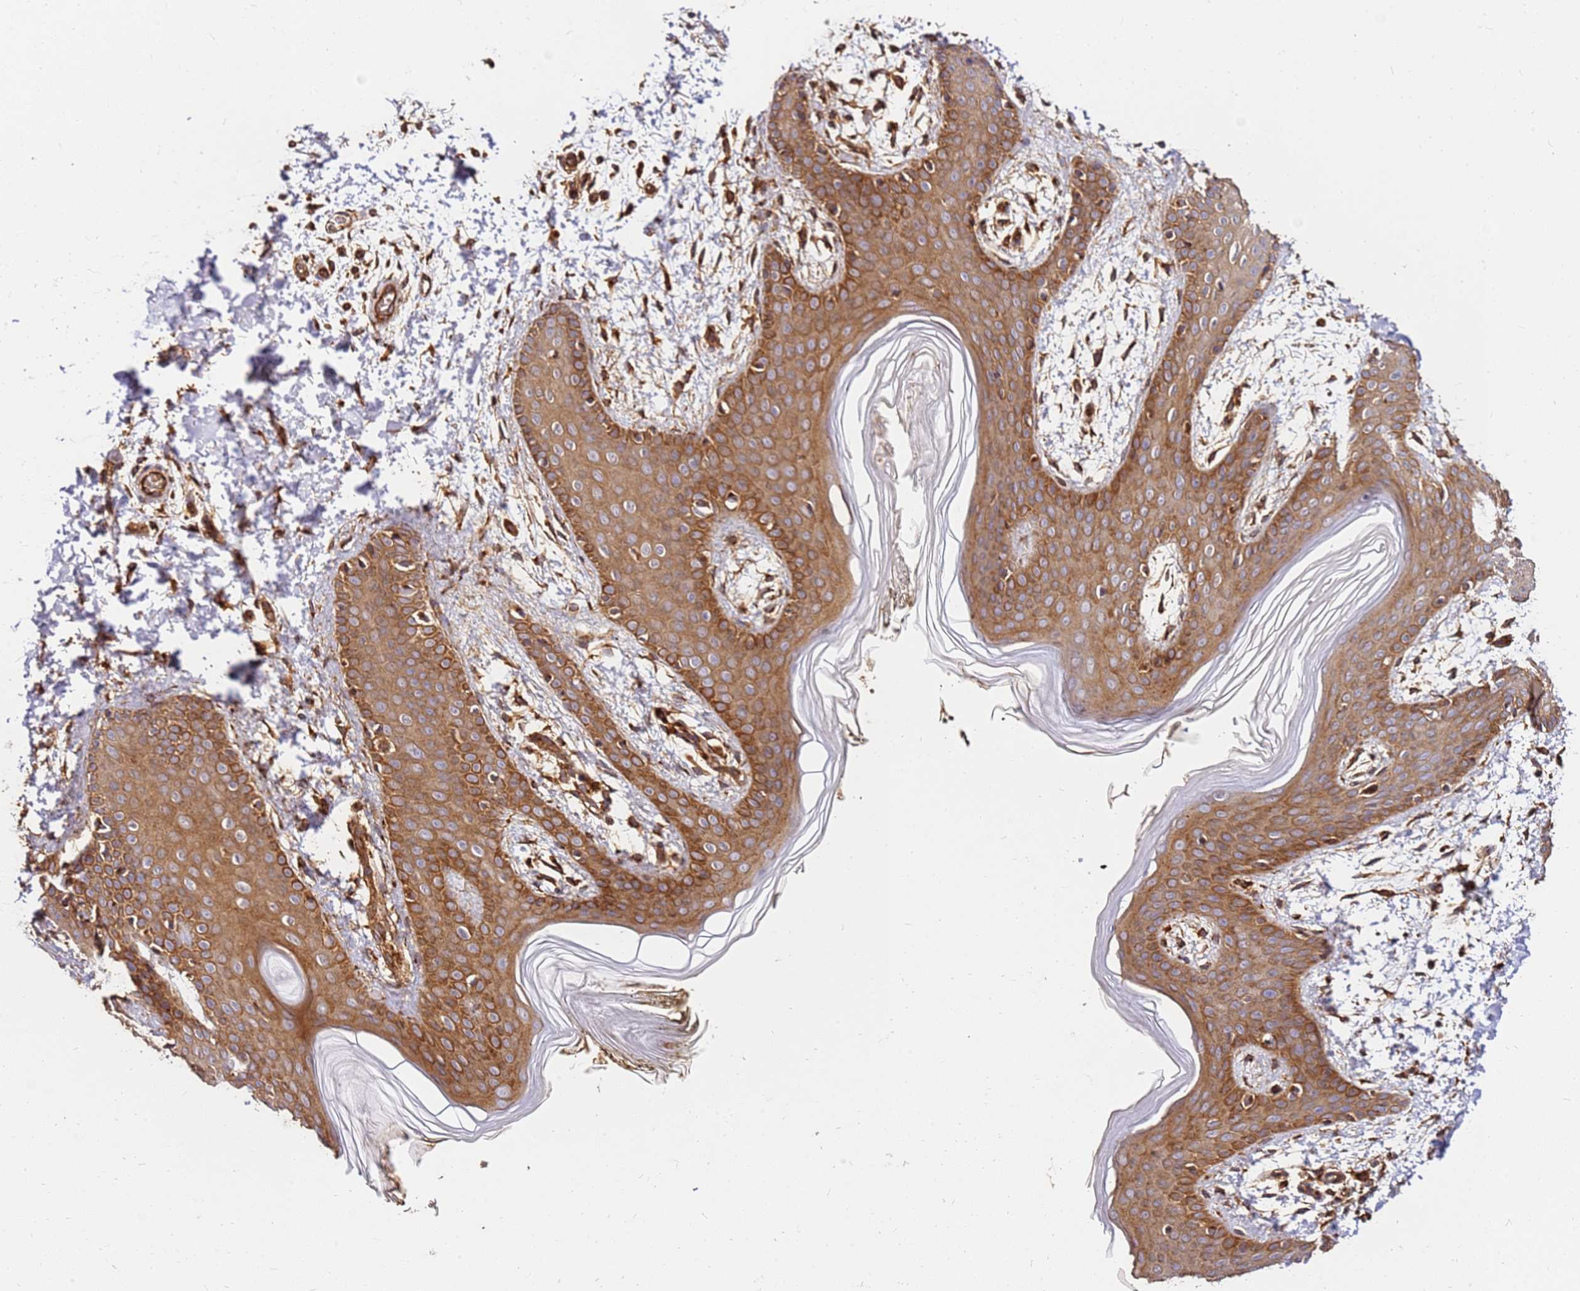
{"staining": {"intensity": "strong", "quantity": ">75%", "location": "cytoplasmic/membranous"}, "tissue": "skin", "cell_type": "Fibroblasts", "image_type": "normal", "snomed": [{"axis": "morphology", "description": "Normal tissue, NOS"}, {"axis": "topography", "description": "Skin"}], "caption": "Immunohistochemistry (IHC) photomicrograph of benign human skin stained for a protein (brown), which exhibits high levels of strong cytoplasmic/membranous expression in about >75% of fibroblasts.", "gene": "DVL3", "patient": {"sex": "male", "age": 36}}